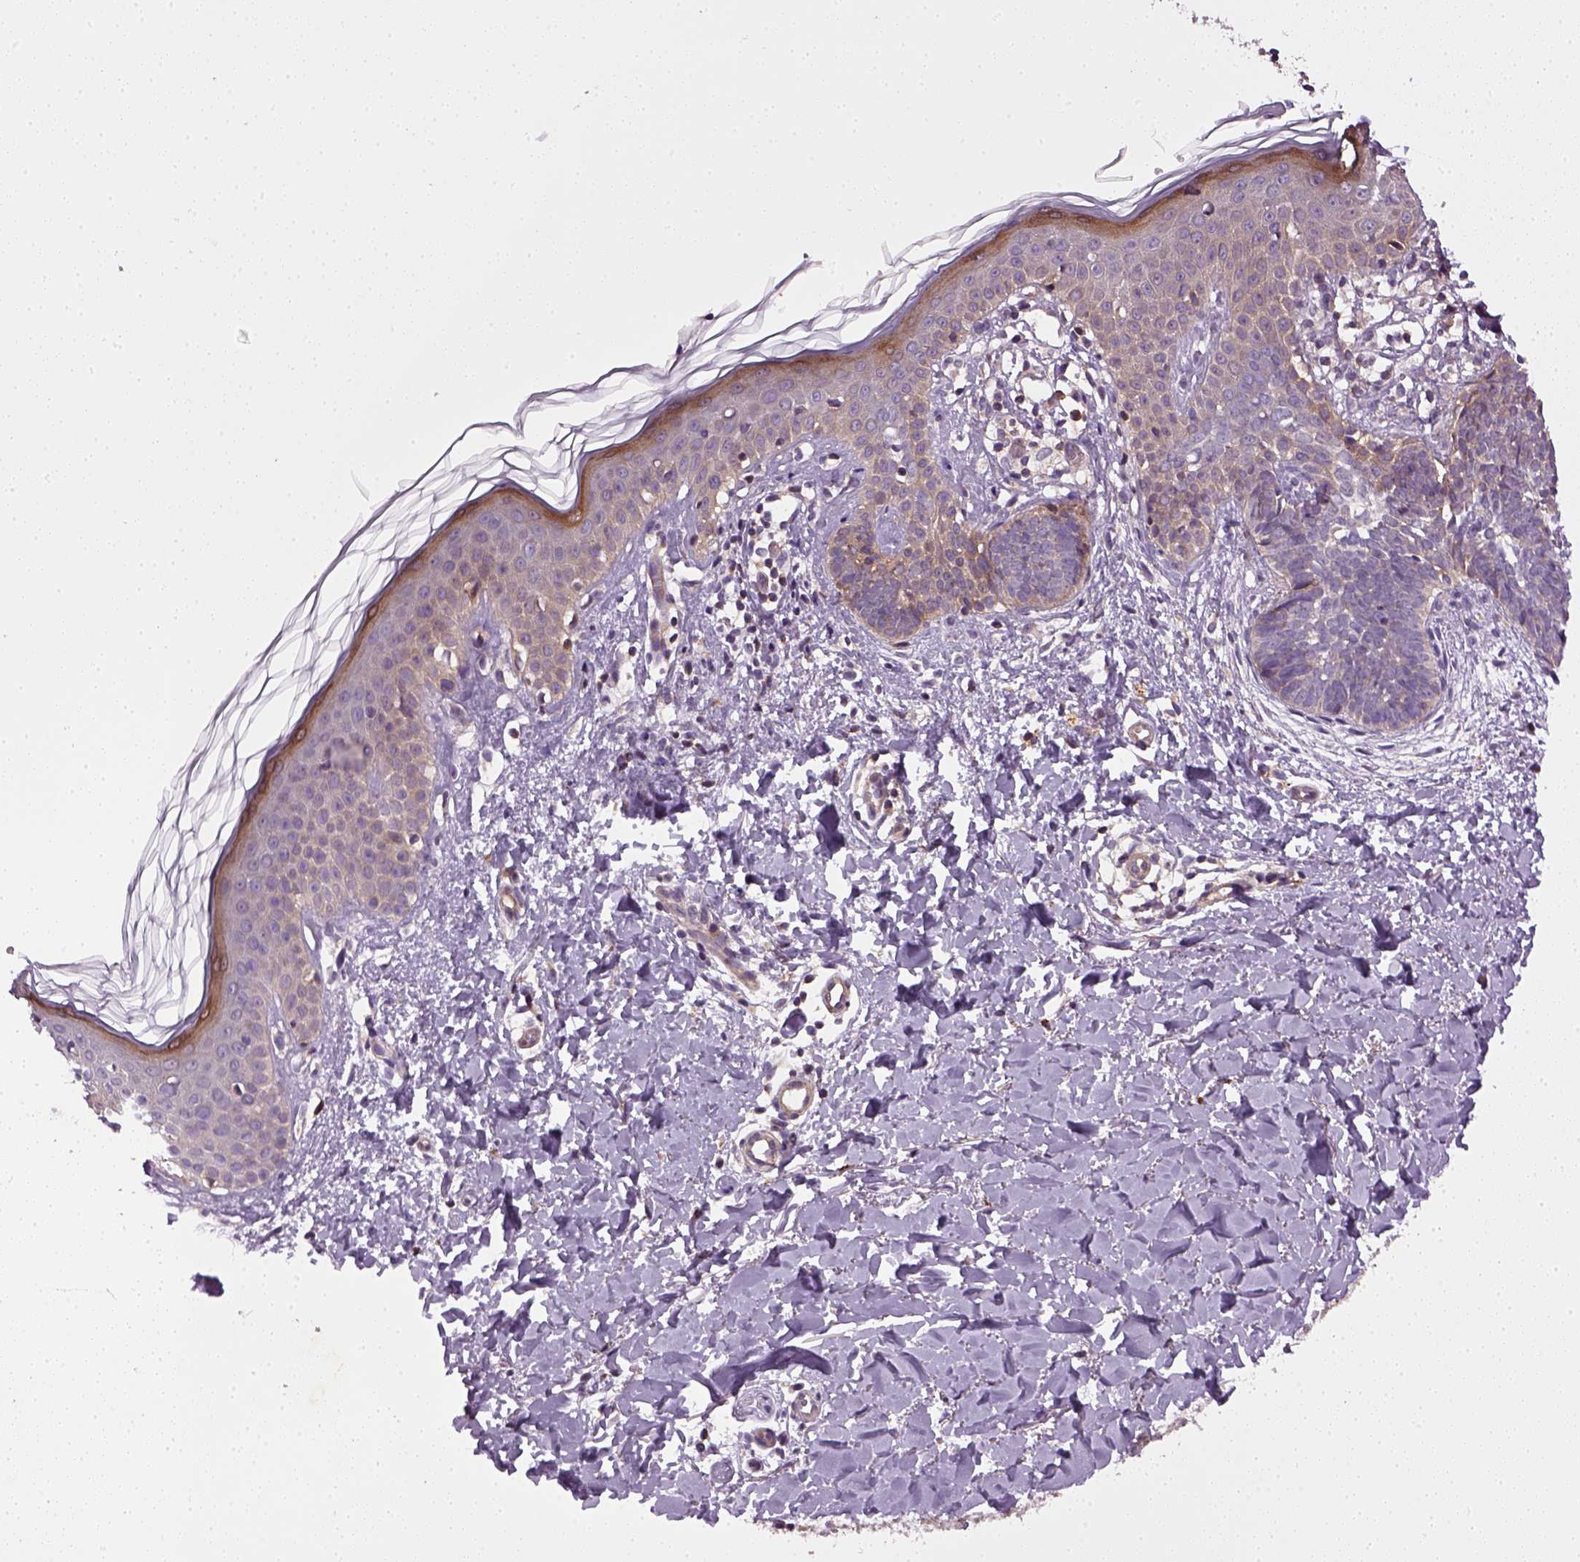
{"staining": {"intensity": "negative", "quantity": "none", "location": "none"}, "tissue": "skin cancer", "cell_type": "Tumor cells", "image_type": "cancer", "snomed": [{"axis": "morphology", "description": "Basal cell carcinoma"}, {"axis": "topography", "description": "Skin"}], "caption": "This is an IHC micrograph of skin basal cell carcinoma. There is no positivity in tumor cells.", "gene": "TPRG1", "patient": {"sex": "female", "age": 51}}